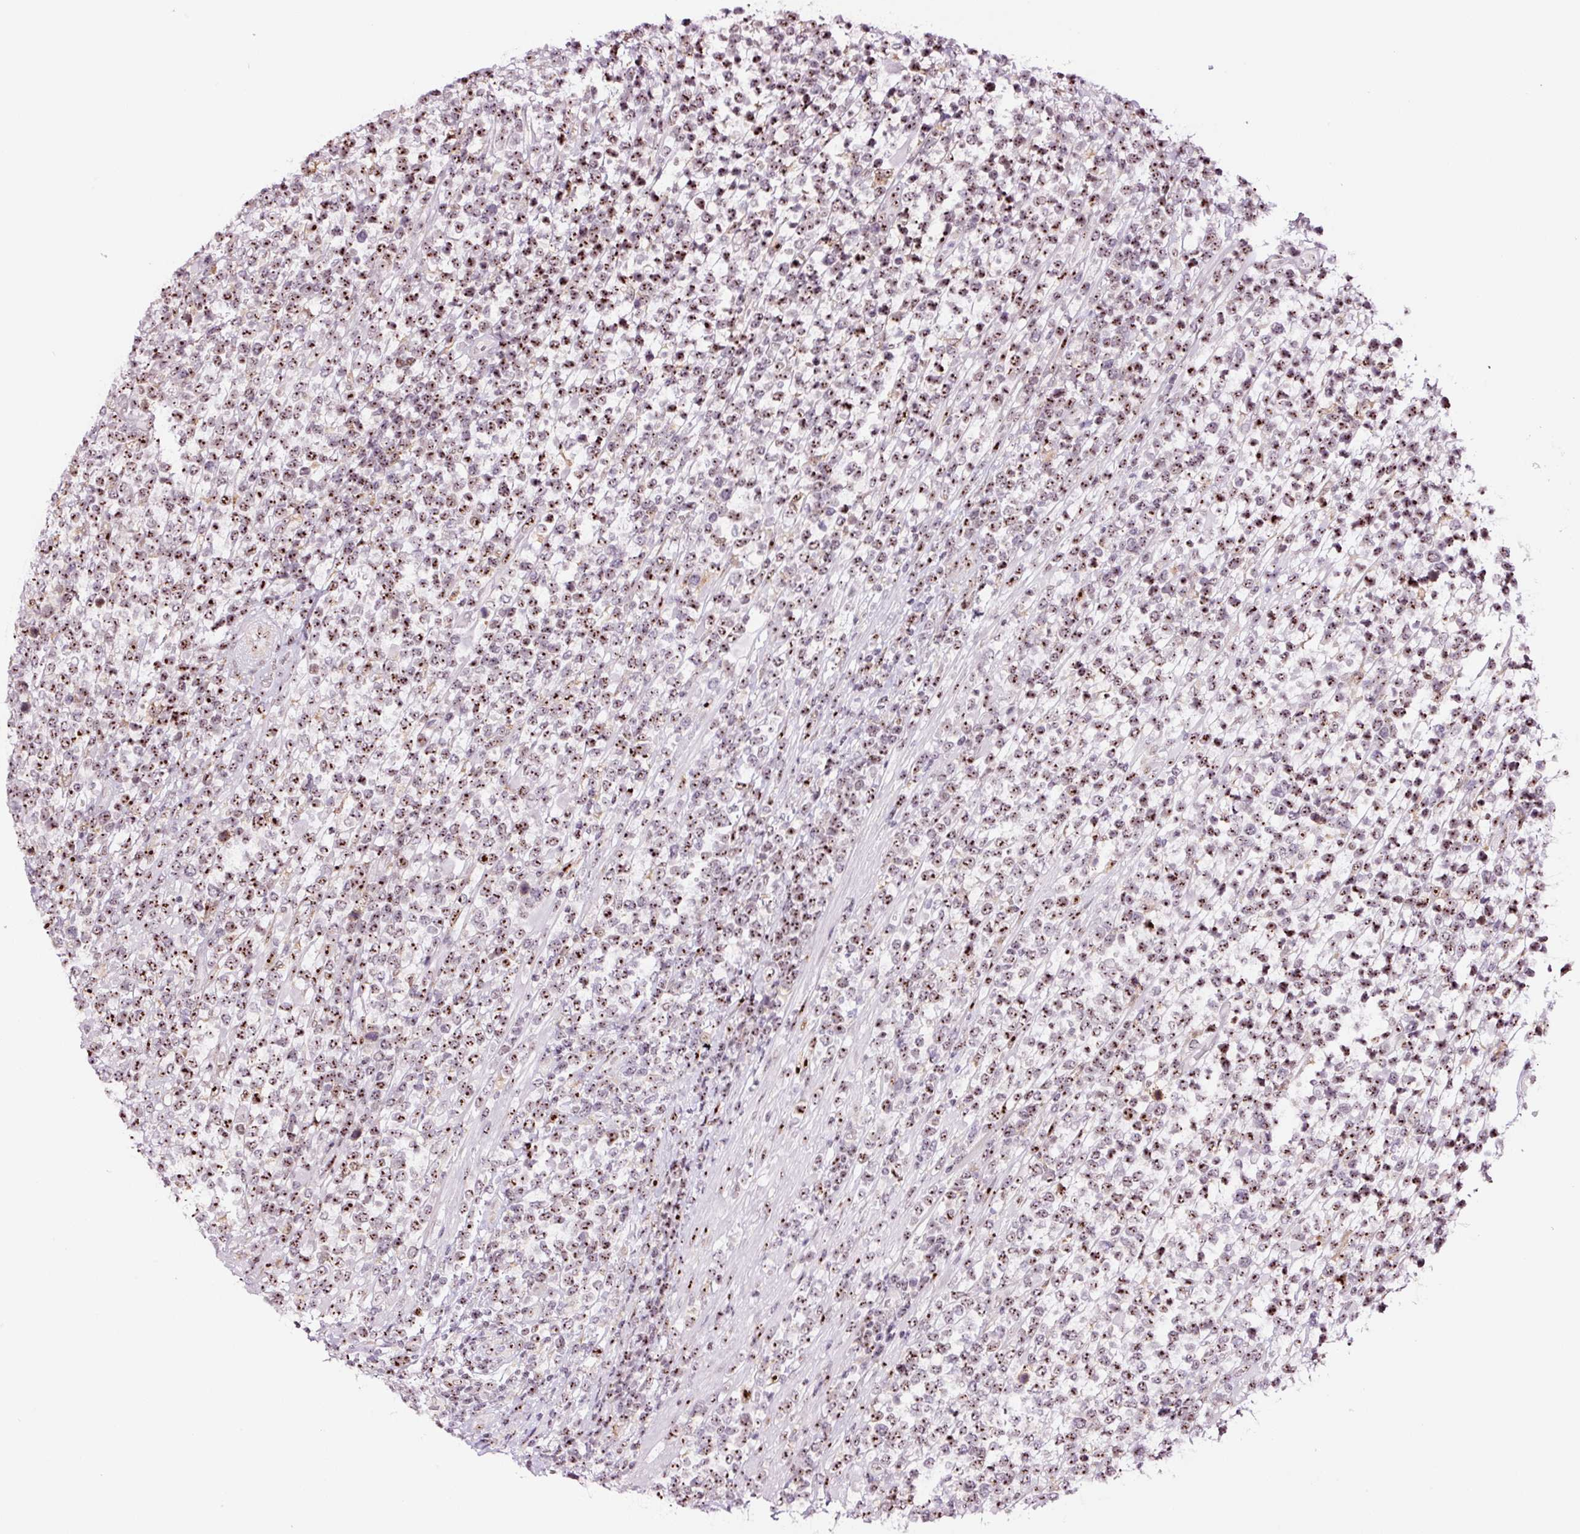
{"staining": {"intensity": "moderate", "quantity": ">75%", "location": "nuclear"}, "tissue": "lymphoma", "cell_type": "Tumor cells", "image_type": "cancer", "snomed": [{"axis": "morphology", "description": "Malignant lymphoma, non-Hodgkin's type, High grade"}, {"axis": "topography", "description": "Soft tissue"}], "caption": "This is an image of immunohistochemistry (IHC) staining of lymphoma, which shows moderate positivity in the nuclear of tumor cells.", "gene": "GNL3", "patient": {"sex": "female", "age": 56}}